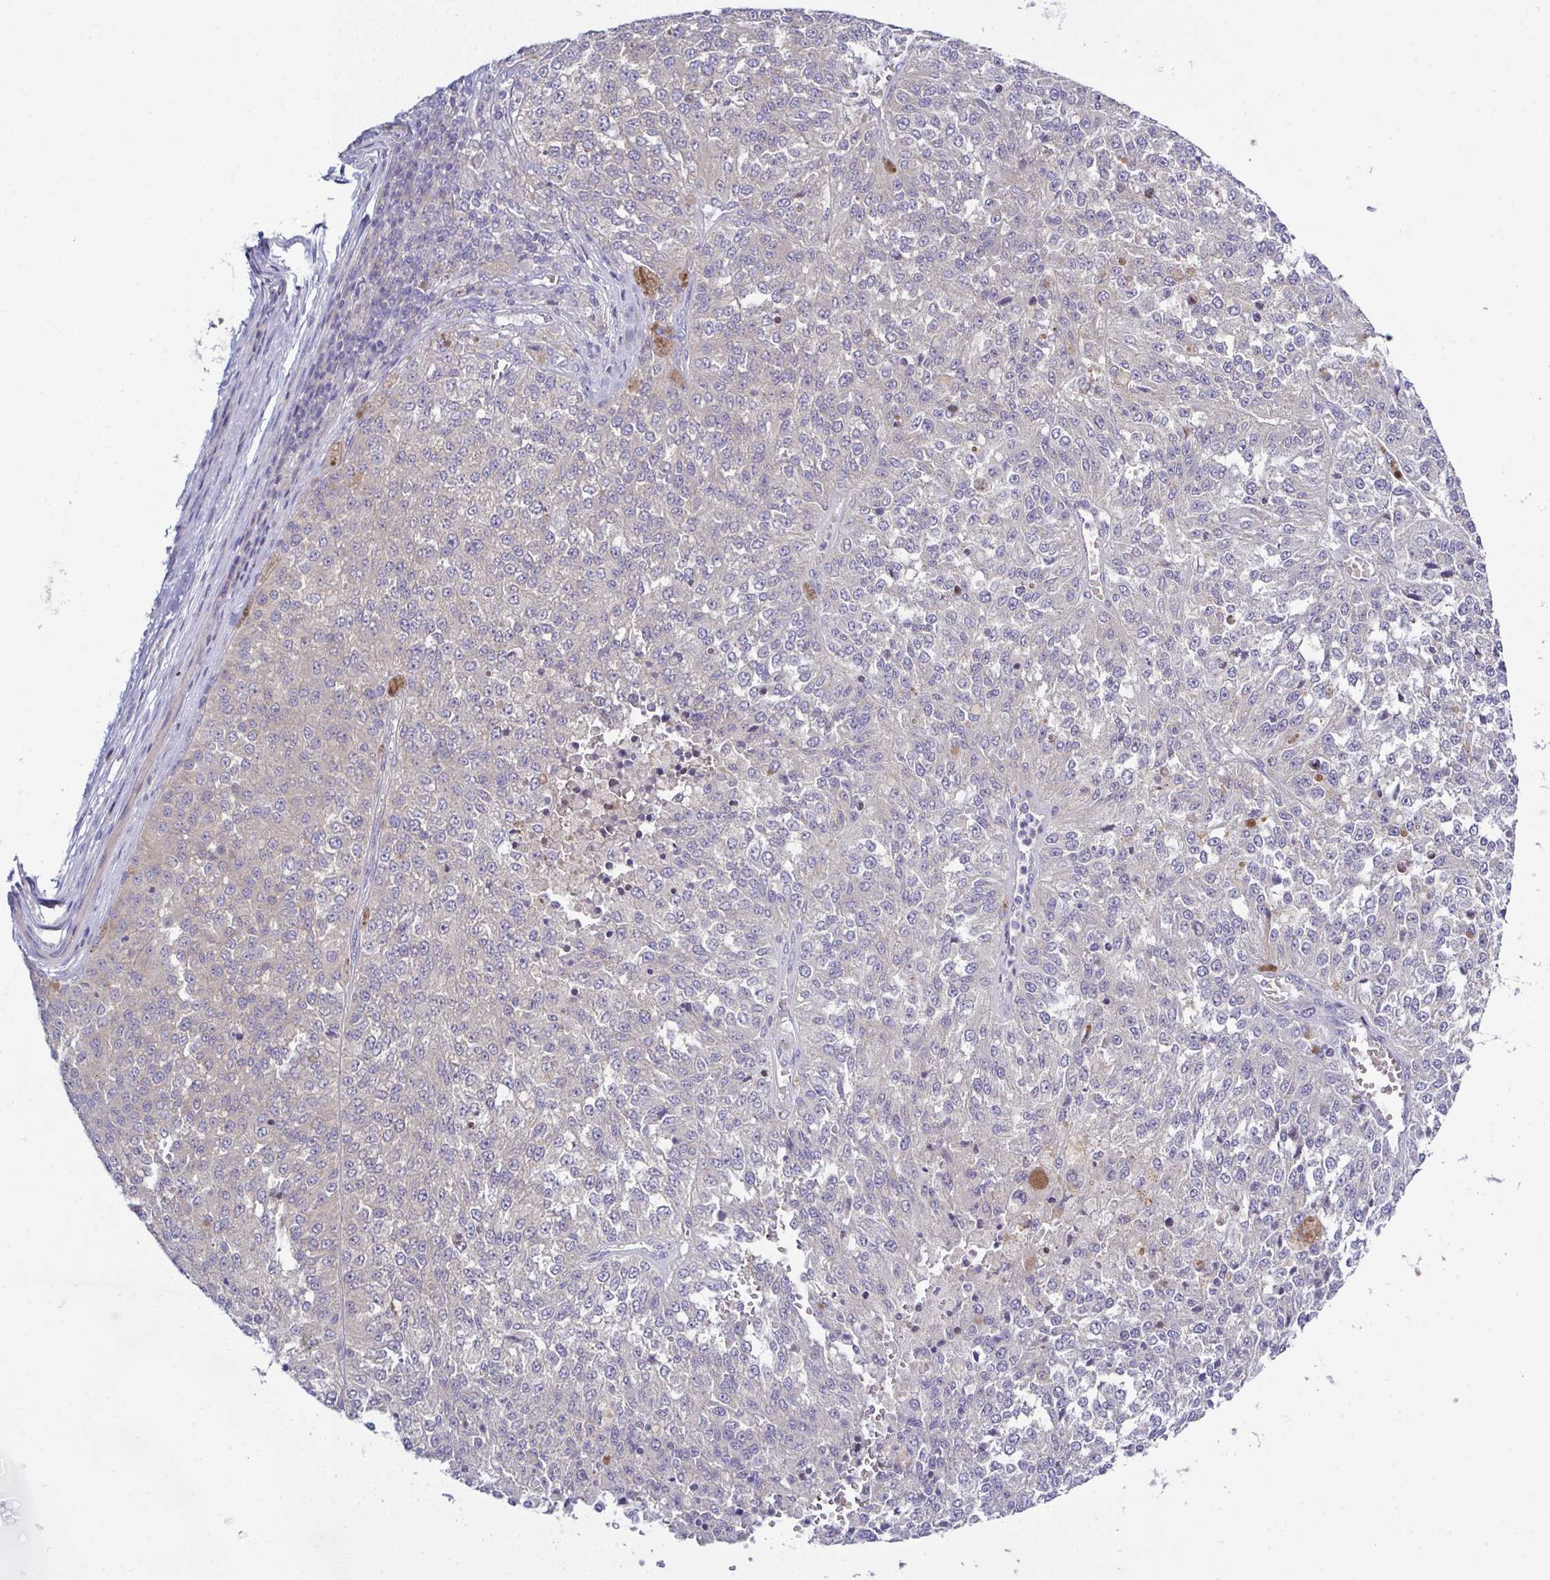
{"staining": {"intensity": "negative", "quantity": "none", "location": "none"}, "tissue": "melanoma", "cell_type": "Tumor cells", "image_type": "cancer", "snomed": [{"axis": "morphology", "description": "Malignant melanoma, Metastatic site"}, {"axis": "topography", "description": "Lymph node"}], "caption": "This is an IHC micrograph of malignant melanoma (metastatic site). There is no expression in tumor cells.", "gene": "CFAP97D1", "patient": {"sex": "female", "age": 64}}